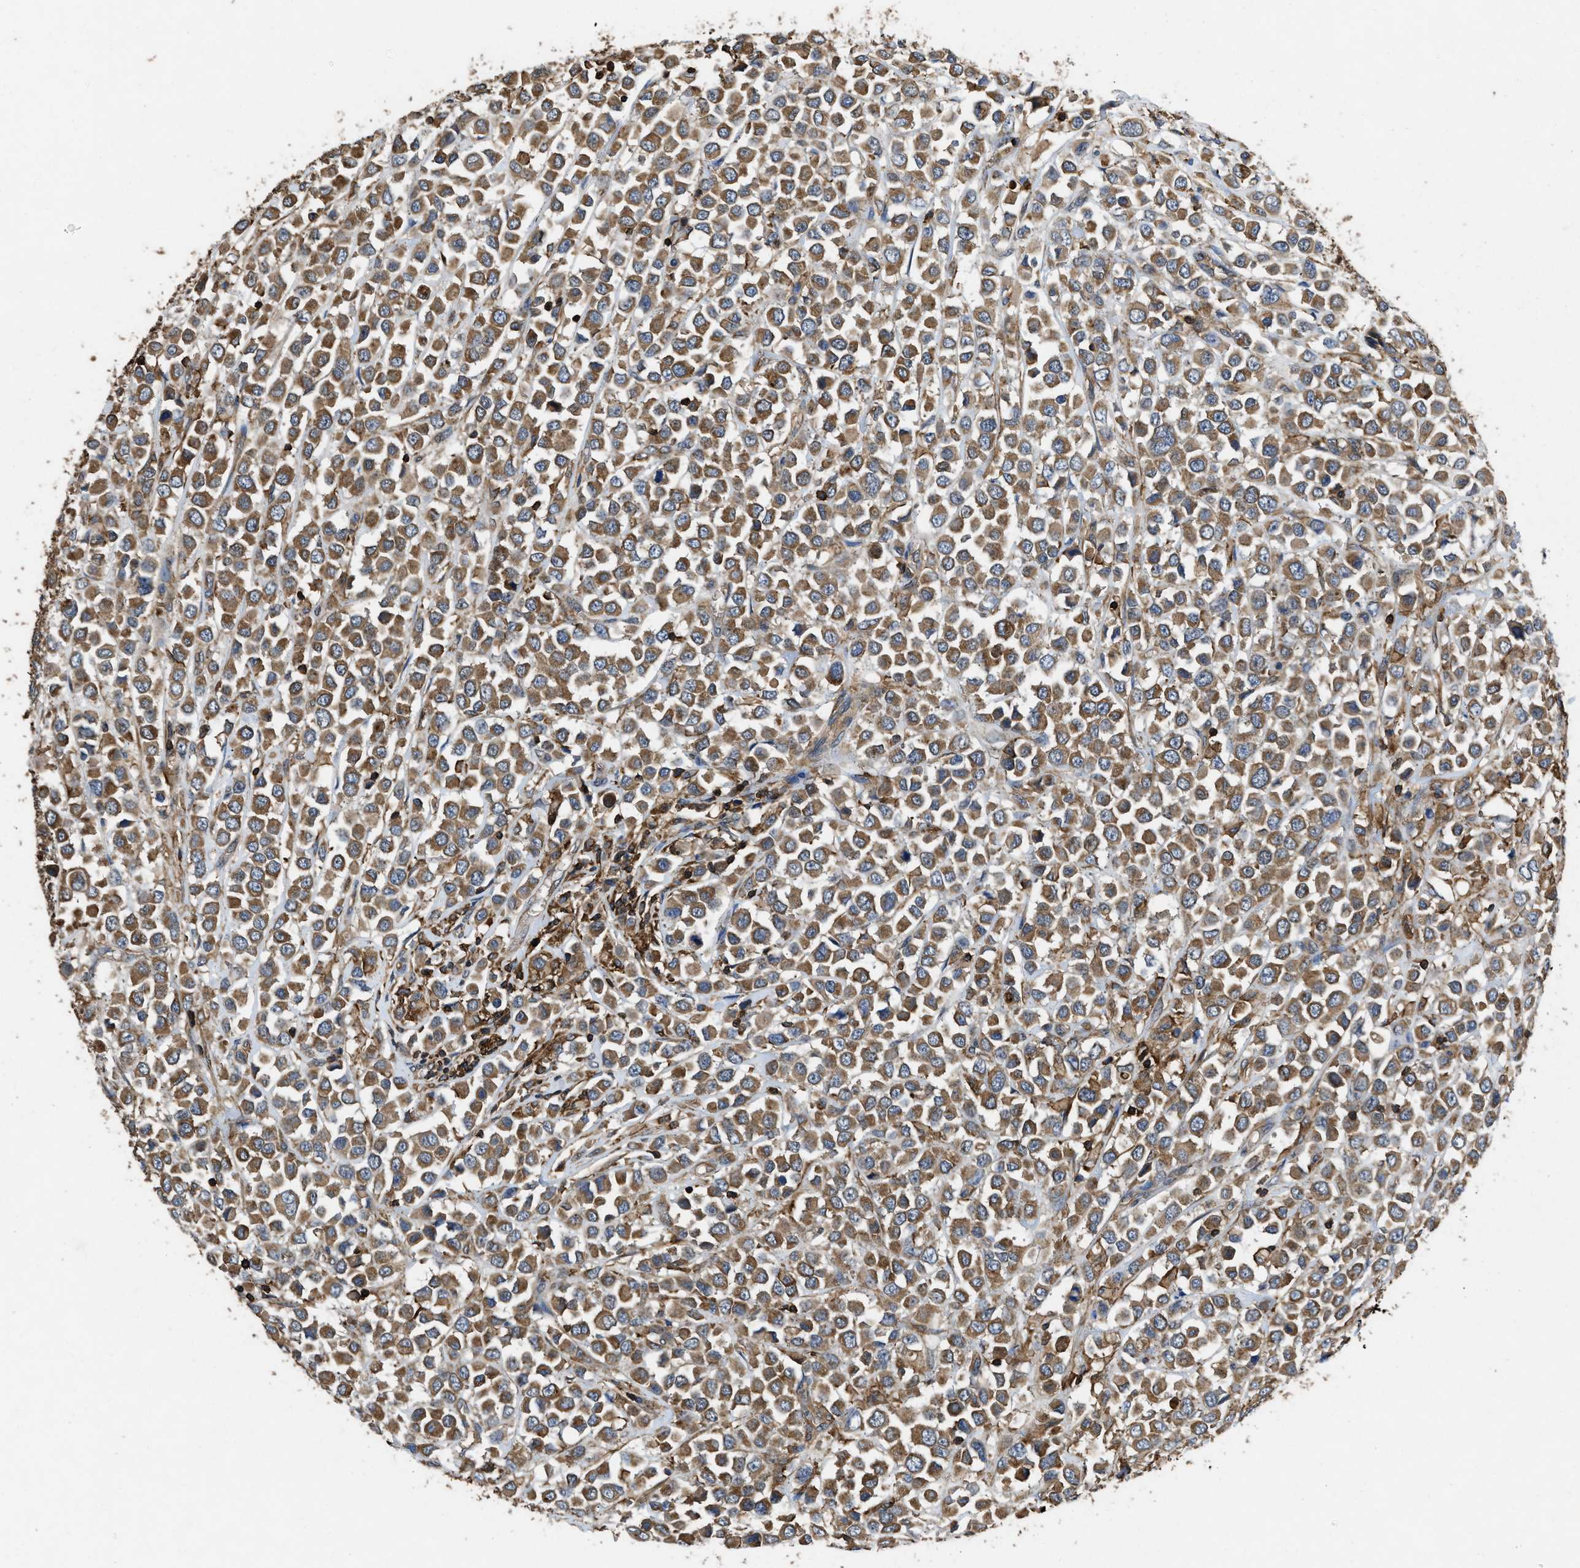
{"staining": {"intensity": "moderate", "quantity": ">75%", "location": "cytoplasmic/membranous"}, "tissue": "breast cancer", "cell_type": "Tumor cells", "image_type": "cancer", "snomed": [{"axis": "morphology", "description": "Duct carcinoma"}, {"axis": "topography", "description": "Breast"}], "caption": "Breast cancer stained for a protein exhibits moderate cytoplasmic/membranous positivity in tumor cells.", "gene": "LINGO2", "patient": {"sex": "female", "age": 61}}